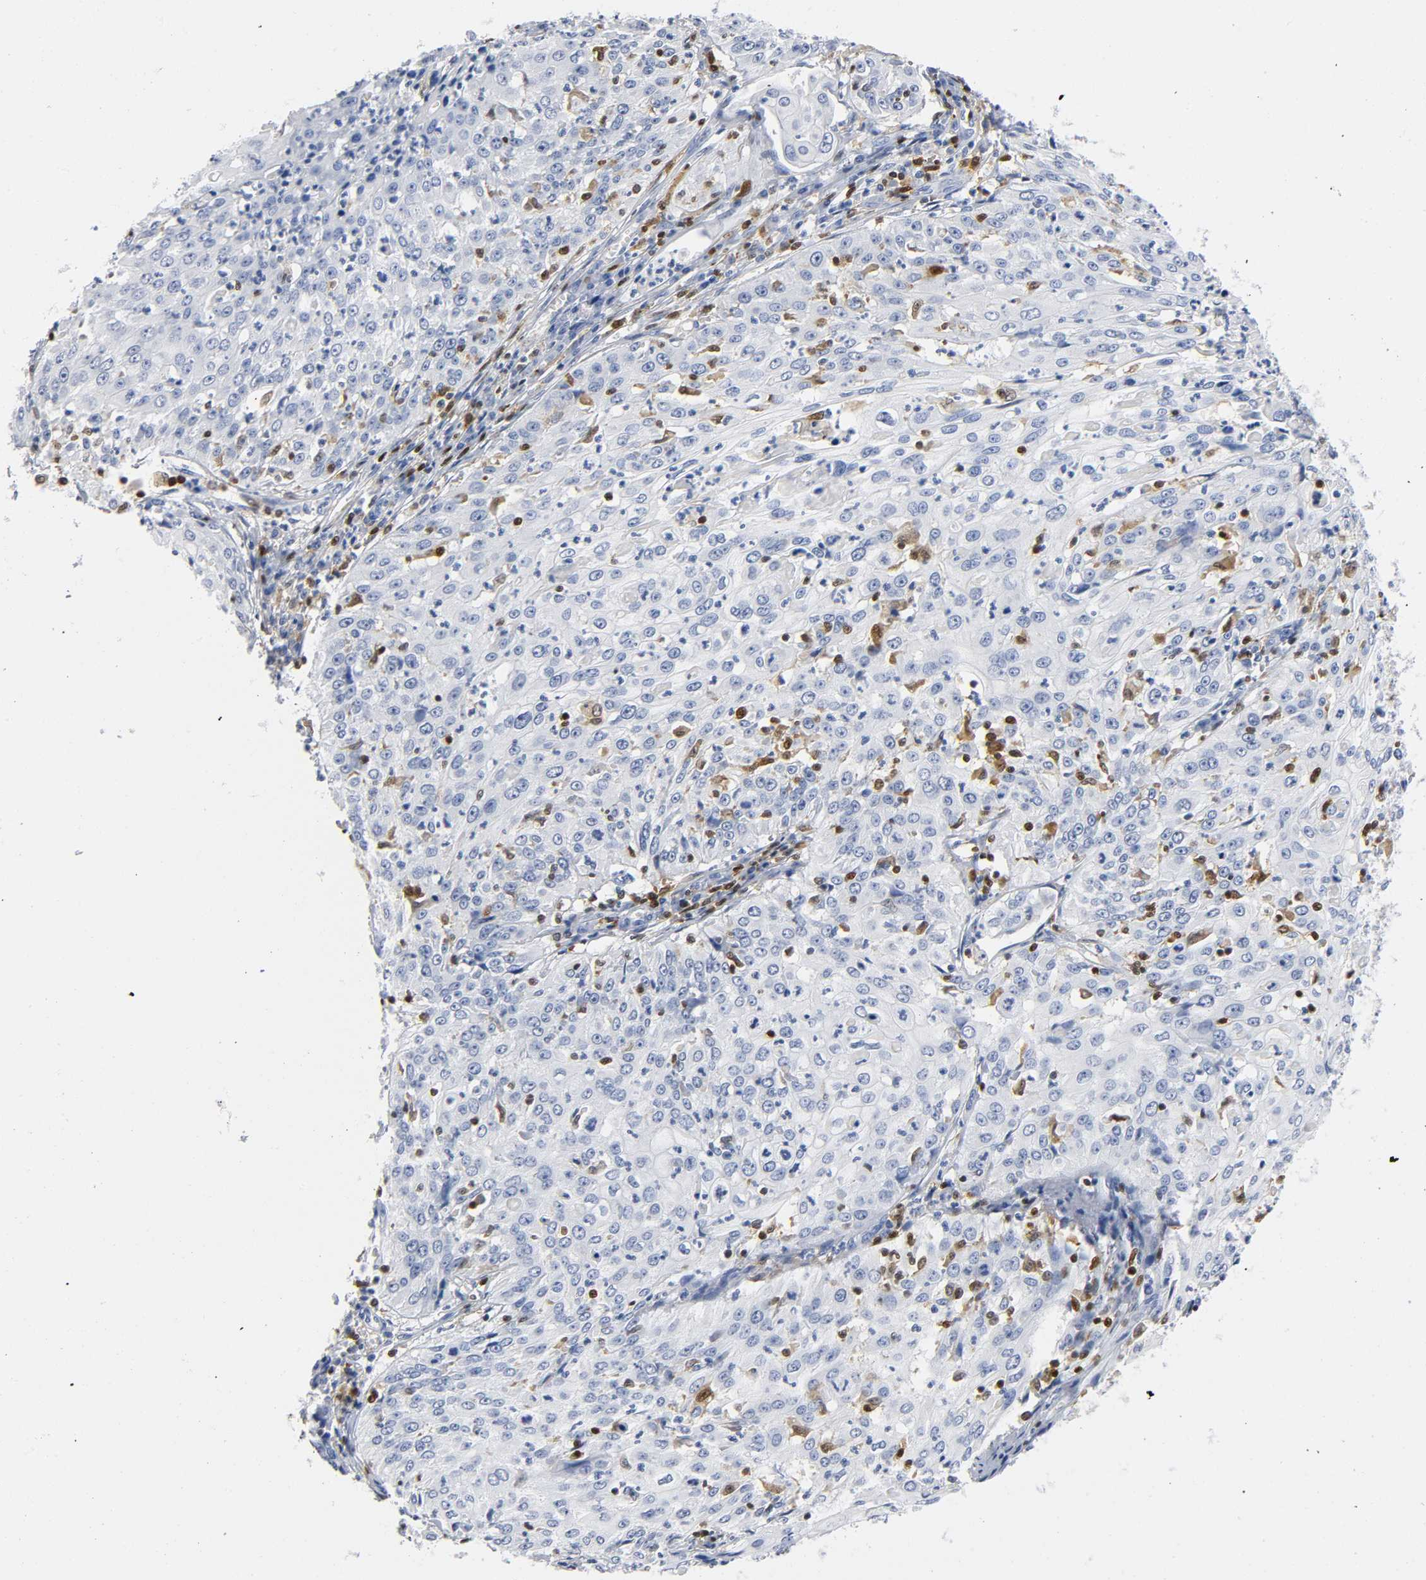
{"staining": {"intensity": "negative", "quantity": "none", "location": "none"}, "tissue": "cervical cancer", "cell_type": "Tumor cells", "image_type": "cancer", "snomed": [{"axis": "morphology", "description": "Squamous cell carcinoma, NOS"}, {"axis": "topography", "description": "Cervix"}], "caption": "Immunohistochemical staining of cervical squamous cell carcinoma demonstrates no significant expression in tumor cells.", "gene": "DOK2", "patient": {"sex": "female", "age": 39}}